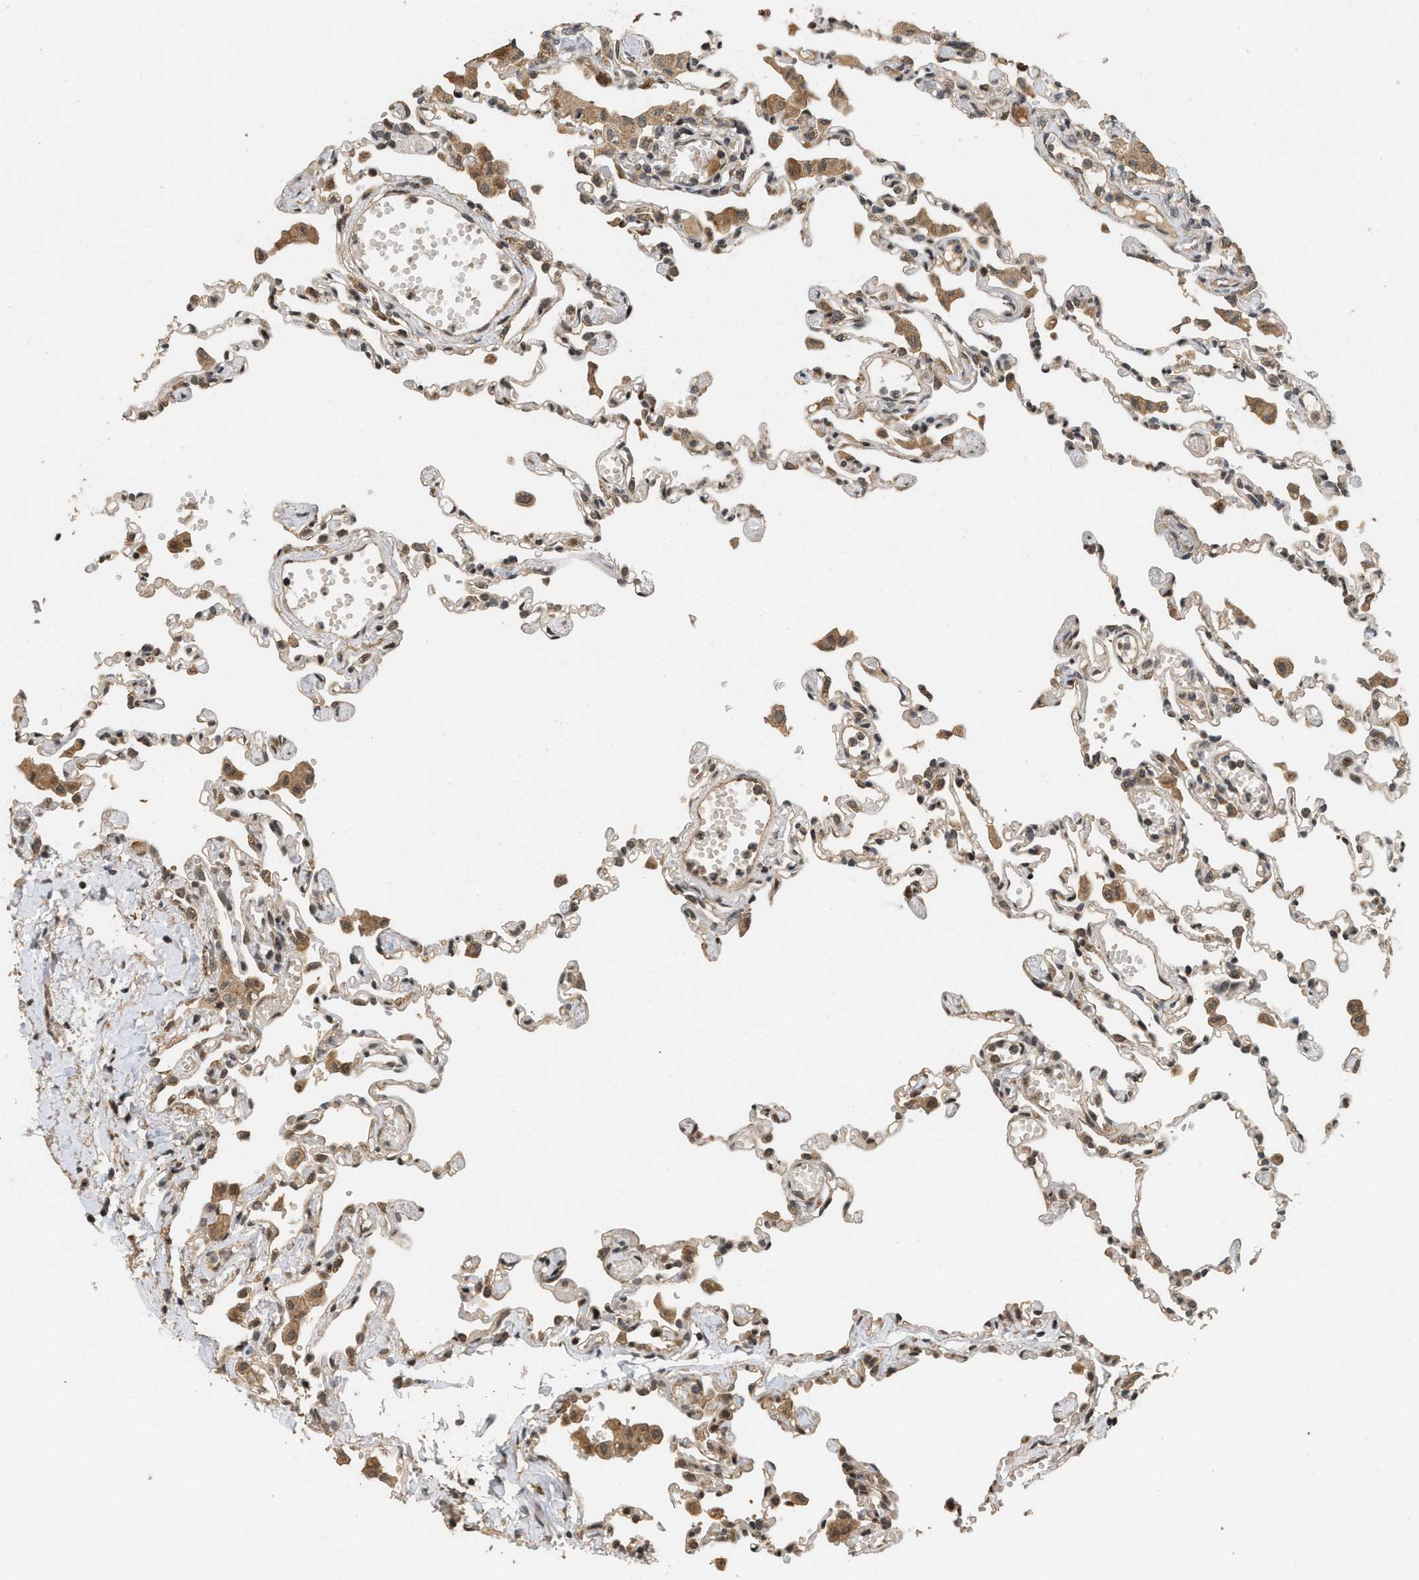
{"staining": {"intensity": "moderate", "quantity": "<25%", "location": "nuclear"}, "tissue": "lung", "cell_type": "Alveolar cells", "image_type": "normal", "snomed": [{"axis": "morphology", "description": "Normal tissue, NOS"}, {"axis": "topography", "description": "Bronchus"}, {"axis": "topography", "description": "Lung"}], "caption": "A brown stain labels moderate nuclear positivity of a protein in alveolar cells of normal human lung. The staining was performed using DAB, with brown indicating positive protein expression. Nuclei are stained blue with hematoxylin.", "gene": "ELP2", "patient": {"sex": "female", "age": 49}}